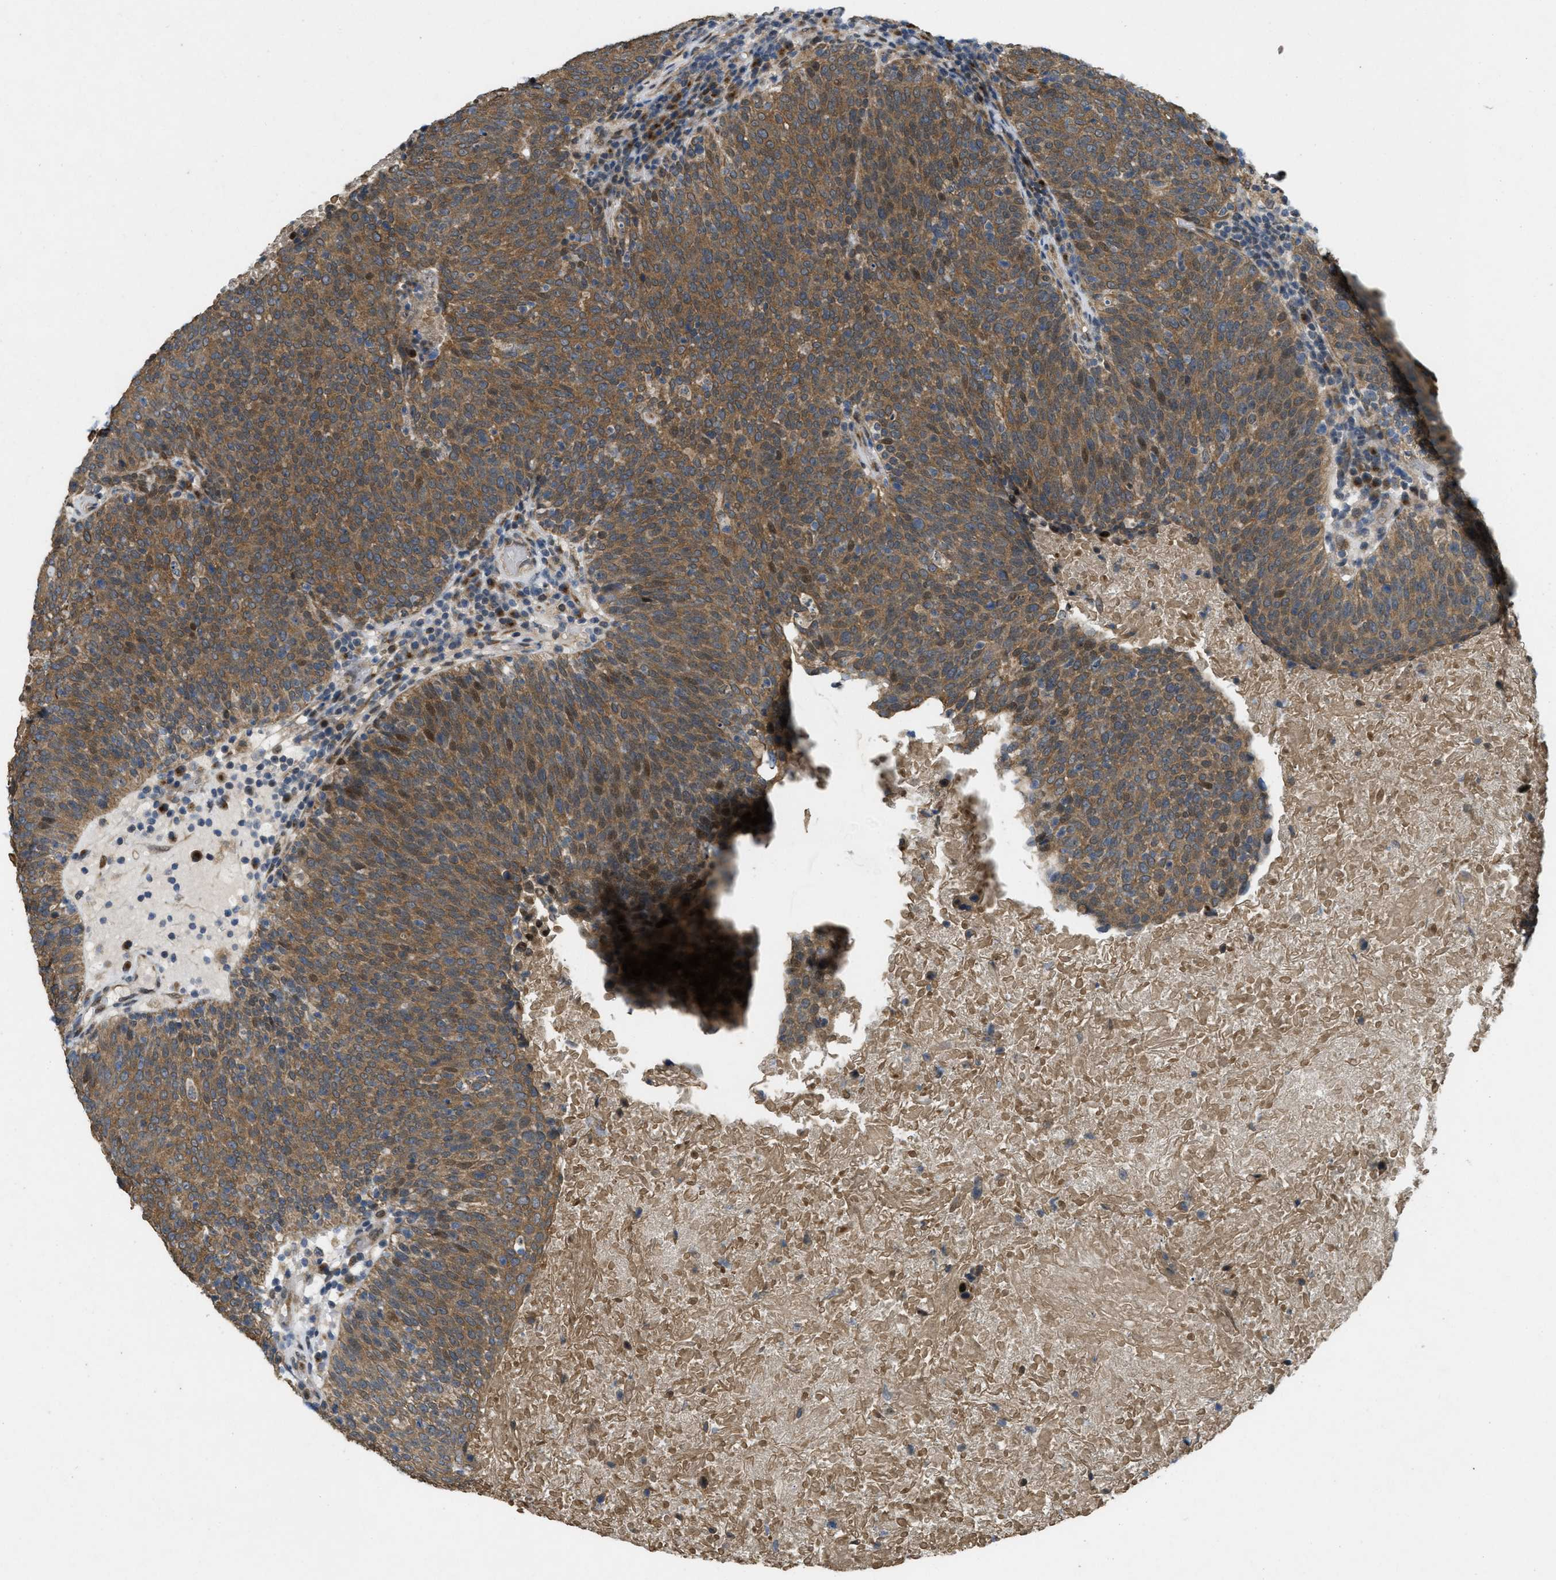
{"staining": {"intensity": "moderate", "quantity": ">75%", "location": "cytoplasmic/membranous"}, "tissue": "head and neck cancer", "cell_type": "Tumor cells", "image_type": "cancer", "snomed": [{"axis": "morphology", "description": "Squamous cell carcinoma, NOS"}, {"axis": "morphology", "description": "Squamous cell carcinoma, metastatic, NOS"}, {"axis": "topography", "description": "Lymph node"}, {"axis": "topography", "description": "Head-Neck"}], "caption": "High-power microscopy captured an immunohistochemistry (IHC) image of head and neck cancer, revealing moderate cytoplasmic/membranous positivity in about >75% of tumor cells. (Brightfield microscopy of DAB IHC at high magnification).", "gene": "IFNLR1", "patient": {"sex": "male", "age": 62}}